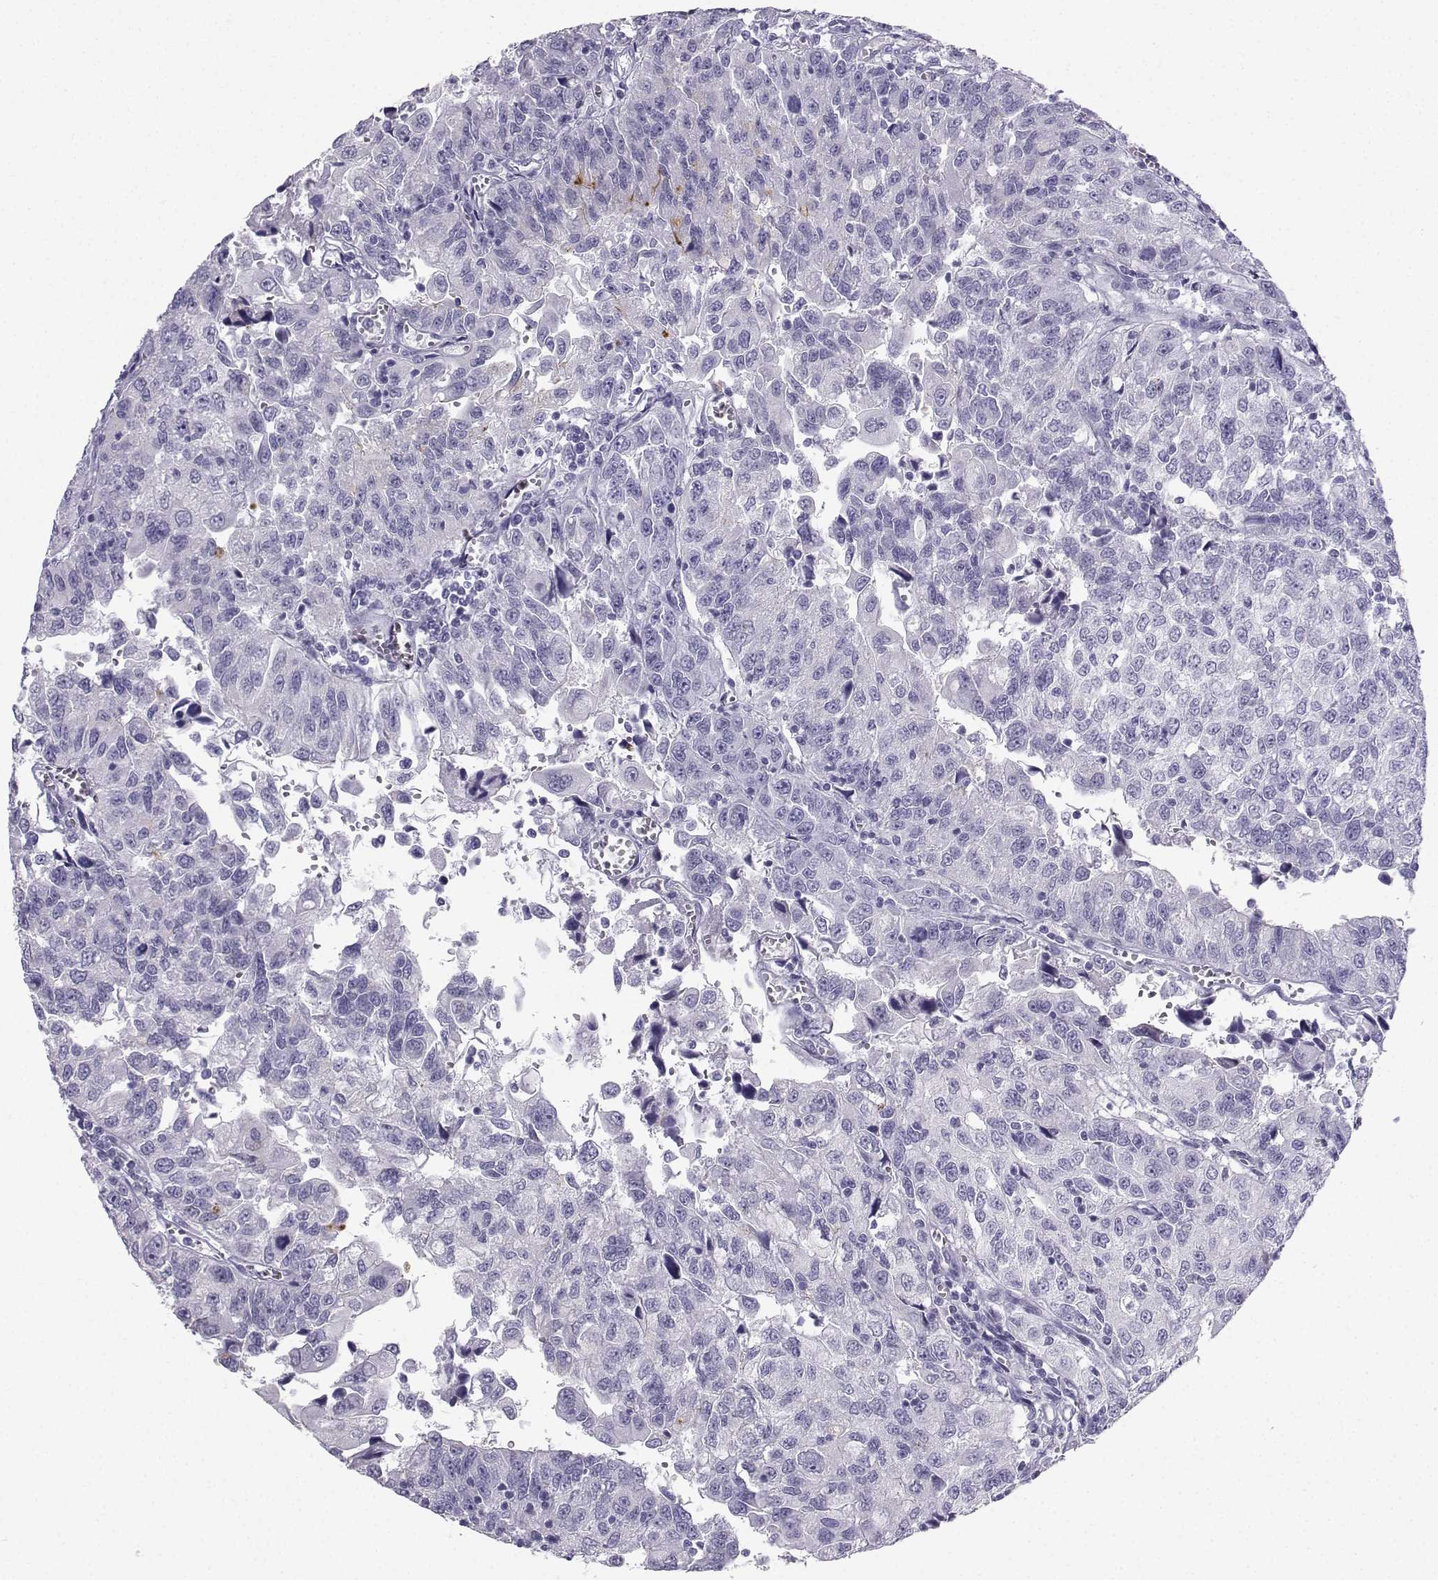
{"staining": {"intensity": "negative", "quantity": "none", "location": "none"}, "tissue": "urothelial cancer", "cell_type": "Tumor cells", "image_type": "cancer", "snomed": [{"axis": "morphology", "description": "Urothelial carcinoma, NOS"}, {"axis": "morphology", "description": "Urothelial carcinoma, High grade"}, {"axis": "topography", "description": "Urinary bladder"}], "caption": "Tumor cells are negative for brown protein staining in transitional cell carcinoma.", "gene": "IQCD", "patient": {"sex": "female", "age": 73}}